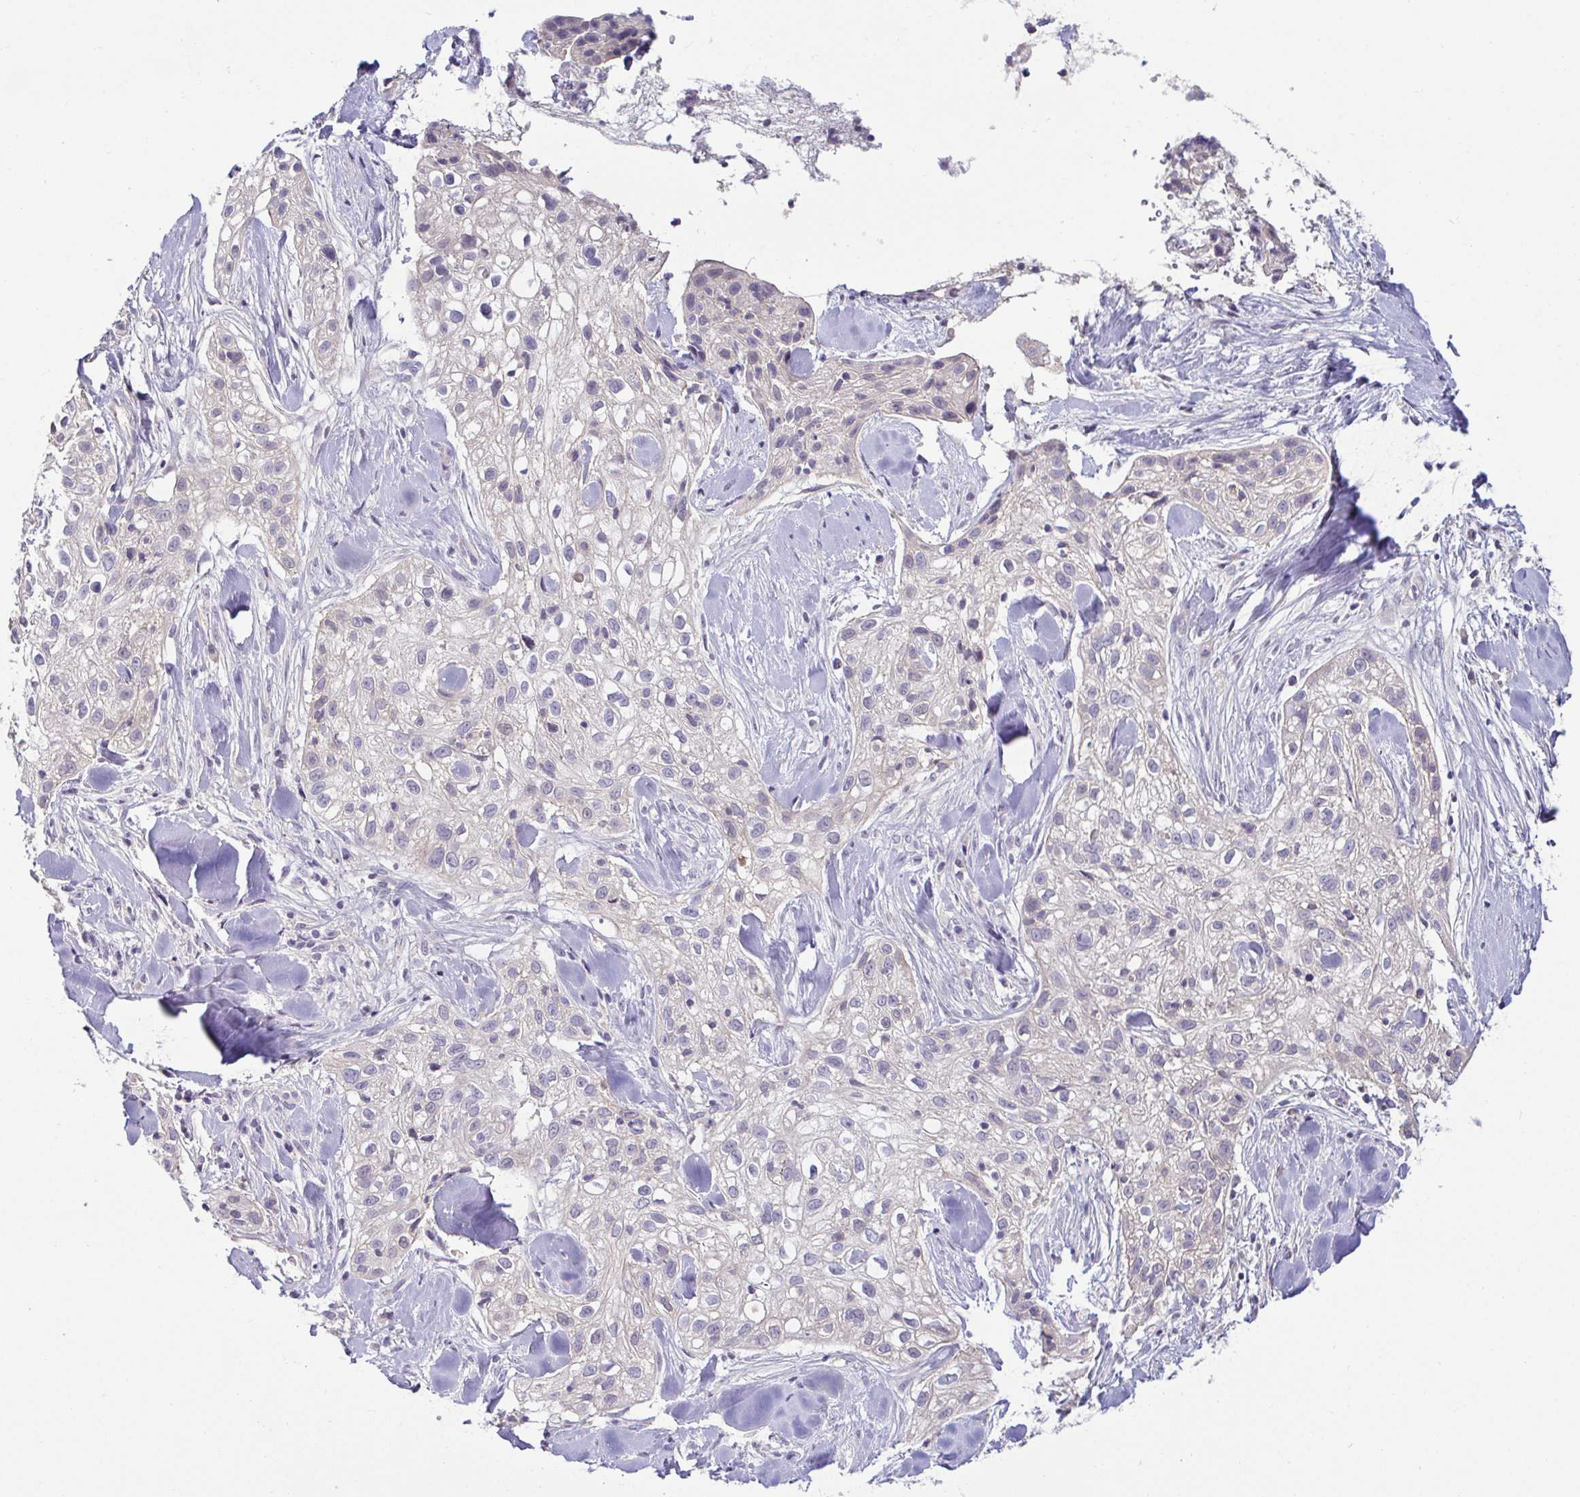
{"staining": {"intensity": "negative", "quantity": "none", "location": "none"}, "tissue": "skin cancer", "cell_type": "Tumor cells", "image_type": "cancer", "snomed": [{"axis": "morphology", "description": "Squamous cell carcinoma, NOS"}, {"axis": "topography", "description": "Skin"}], "caption": "This micrograph is of skin cancer (squamous cell carcinoma) stained with immunohistochemistry (IHC) to label a protein in brown with the nuclei are counter-stained blue. There is no expression in tumor cells.", "gene": "GSTM1", "patient": {"sex": "male", "age": 82}}